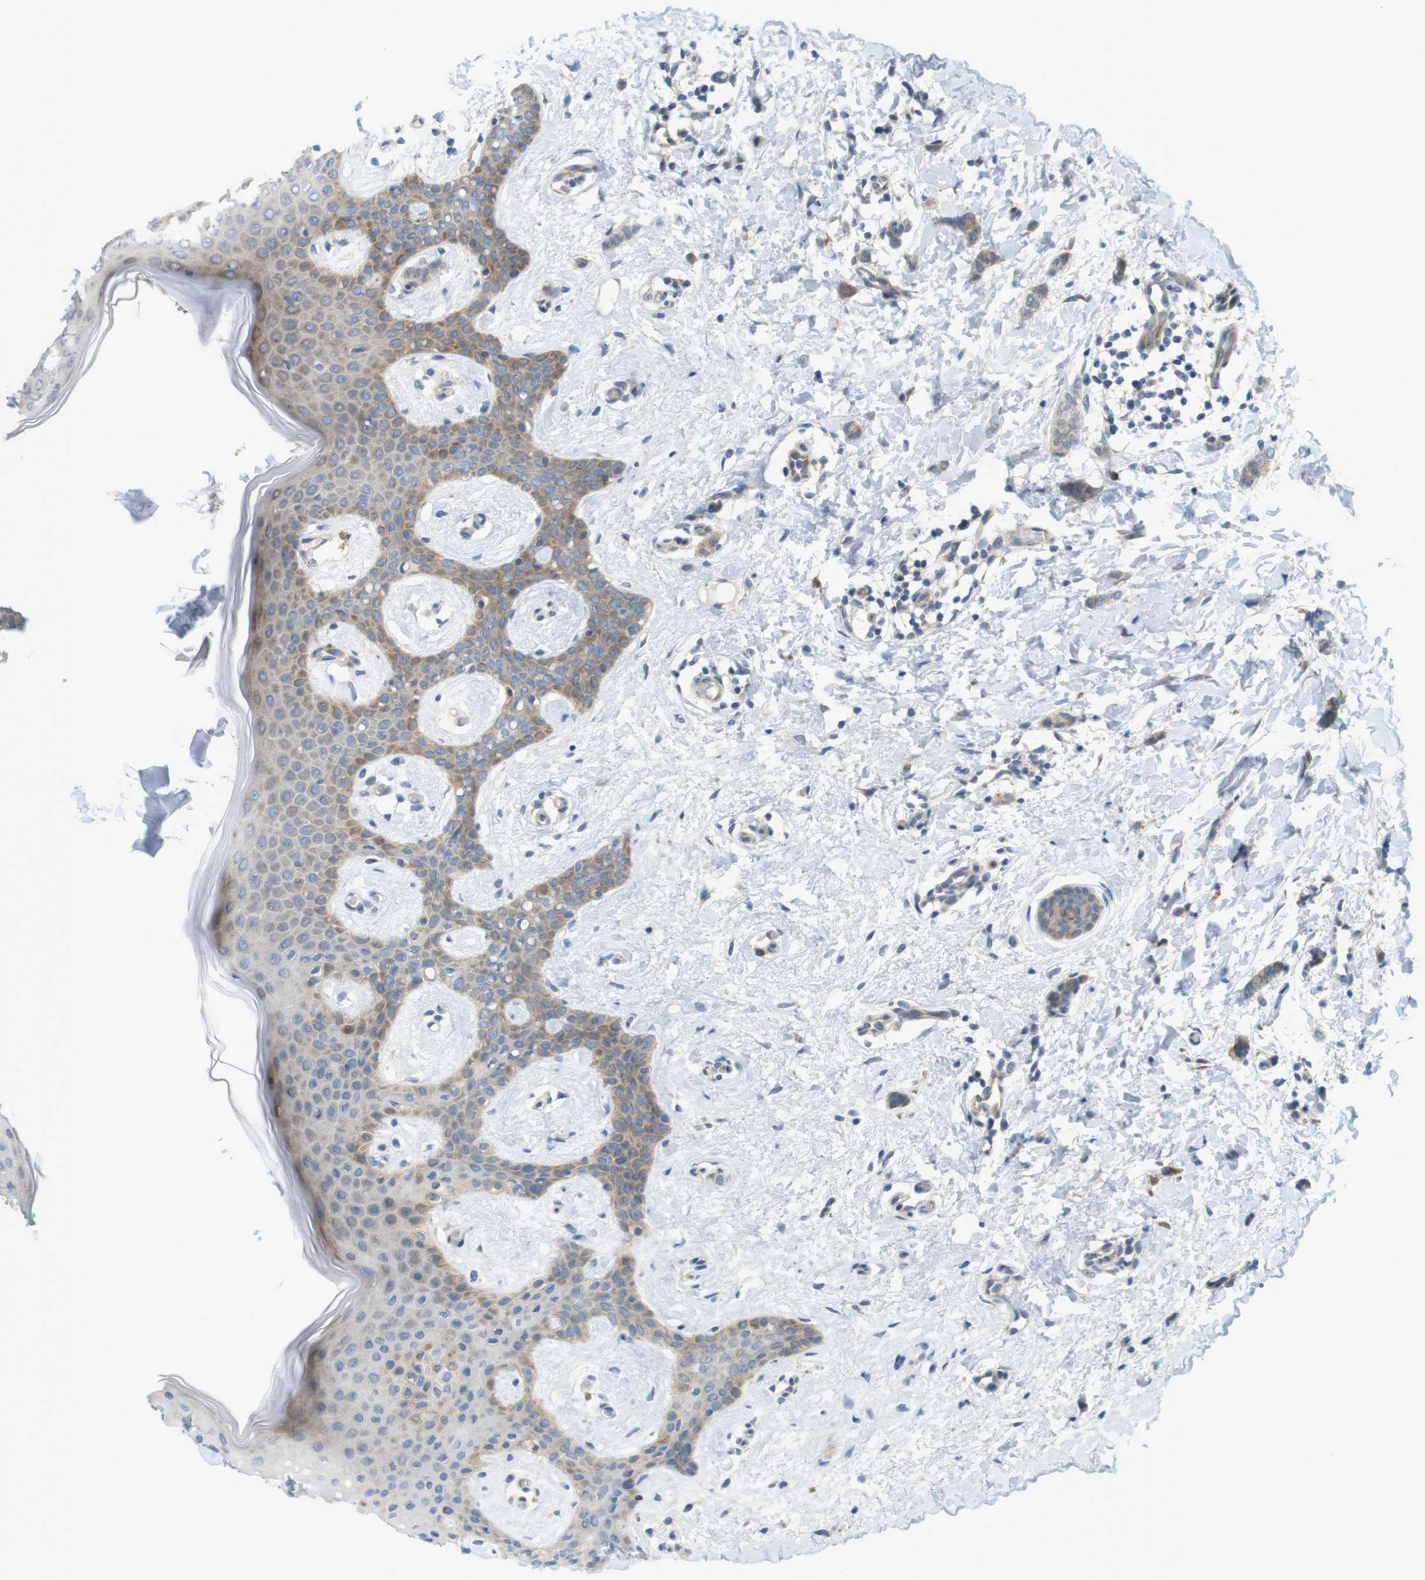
{"staining": {"intensity": "weak", "quantity": ">75%", "location": "cytoplasmic/membranous"}, "tissue": "breast cancer", "cell_type": "Tumor cells", "image_type": "cancer", "snomed": [{"axis": "morphology", "description": "Lobular carcinoma"}, {"axis": "topography", "description": "Skin"}, {"axis": "topography", "description": "Breast"}], "caption": "An immunohistochemistry (IHC) image of tumor tissue is shown. Protein staining in brown labels weak cytoplasmic/membranous positivity in breast cancer (lobular carcinoma) within tumor cells.", "gene": "GJC3", "patient": {"sex": "female", "age": 46}}